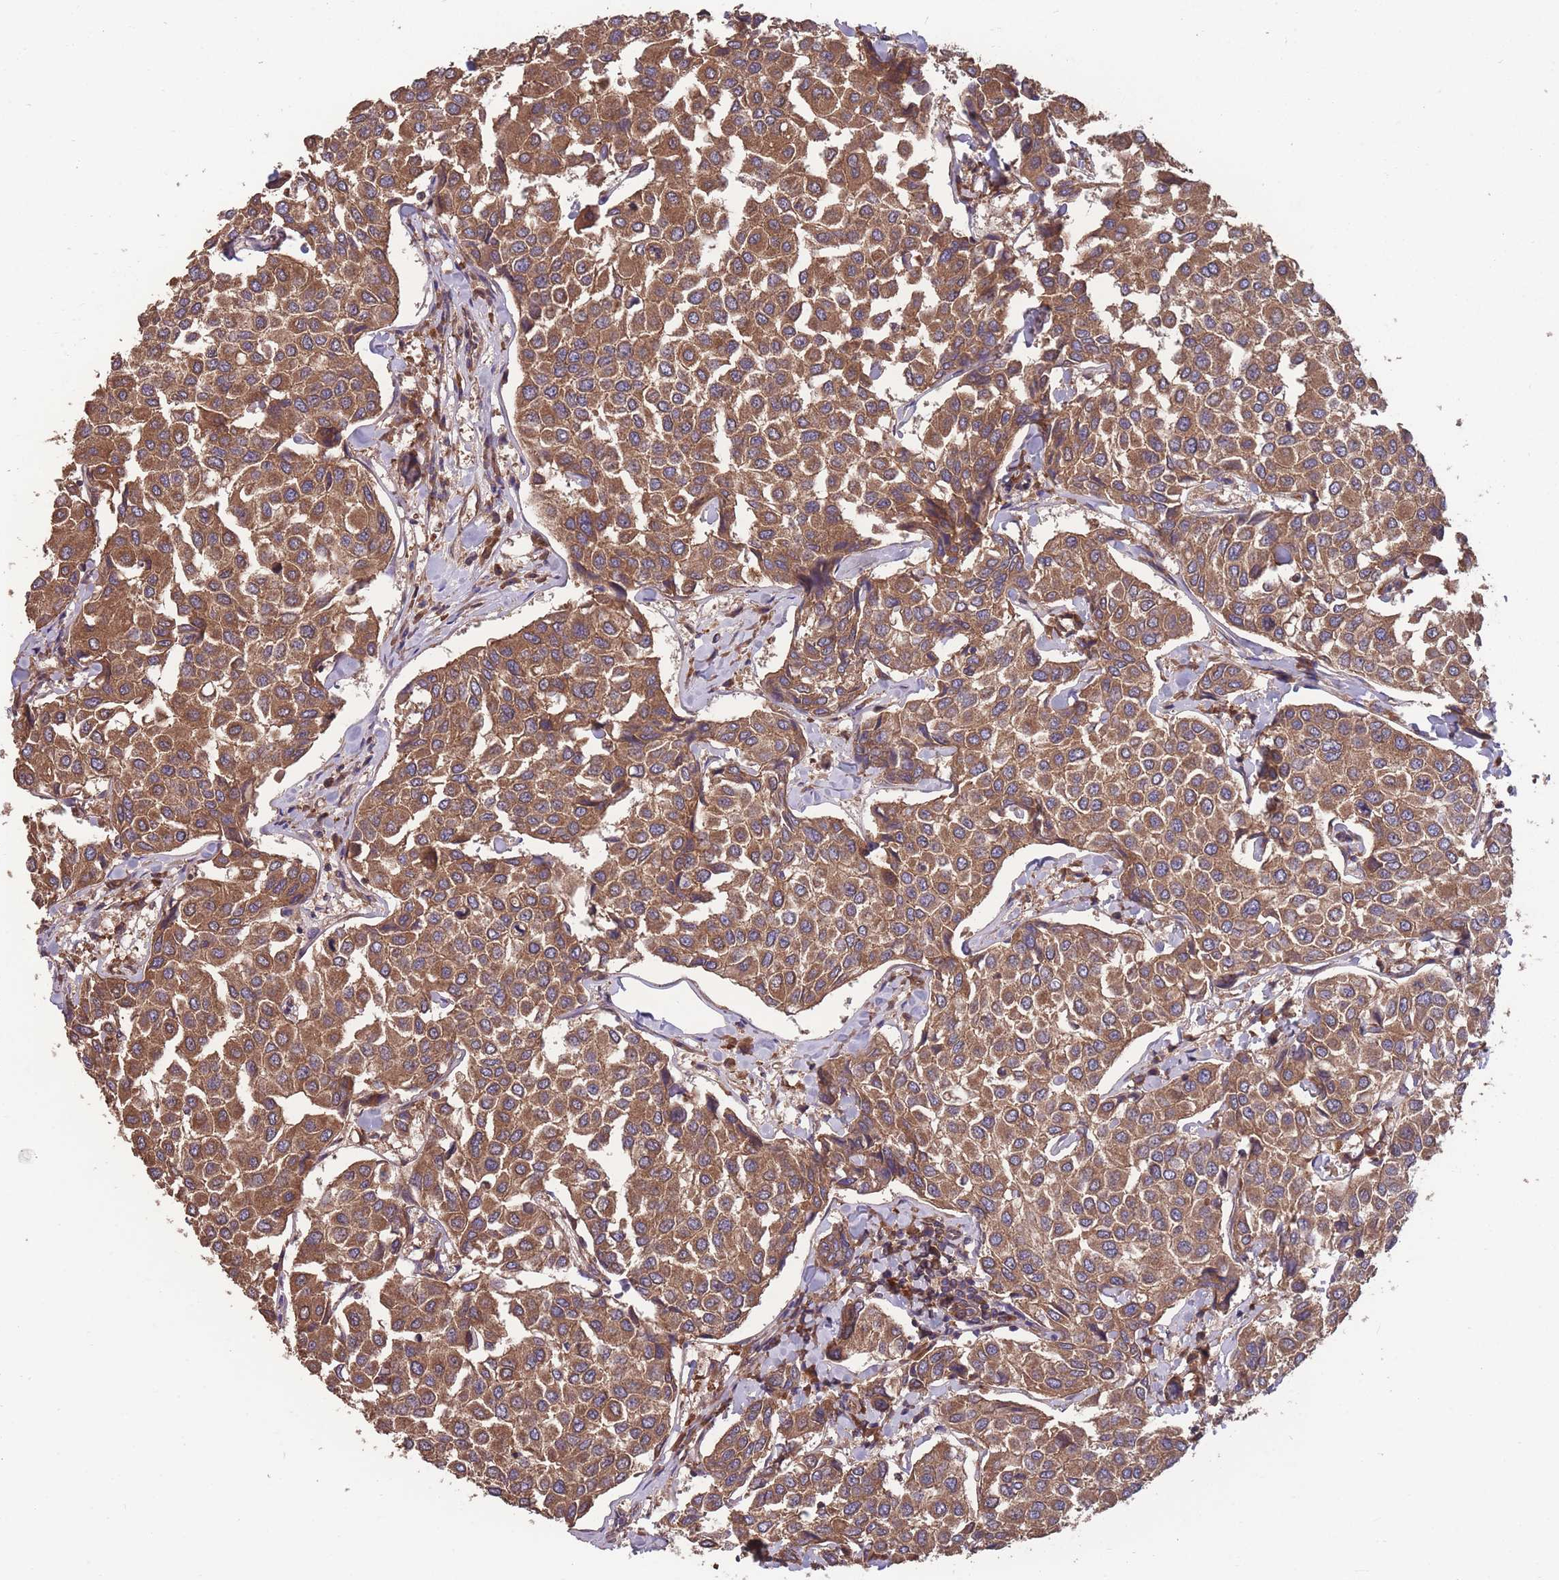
{"staining": {"intensity": "moderate", "quantity": ">75%", "location": "cytoplasmic/membranous"}, "tissue": "breast cancer", "cell_type": "Tumor cells", "image_type": "cancer", "snomed": [{"axis": "morphology", "description": "Duct carcinoma"}, {"axis": "topography", "description": "Breast"}], "caption": "Human breast cancer stained with a brown dye reveals moderate cytoplasmic/membranous positive staining in approximately >75% of tumor cells.", "gene": "ZPR1", "patient": {"sex": "female", "age": 55}}